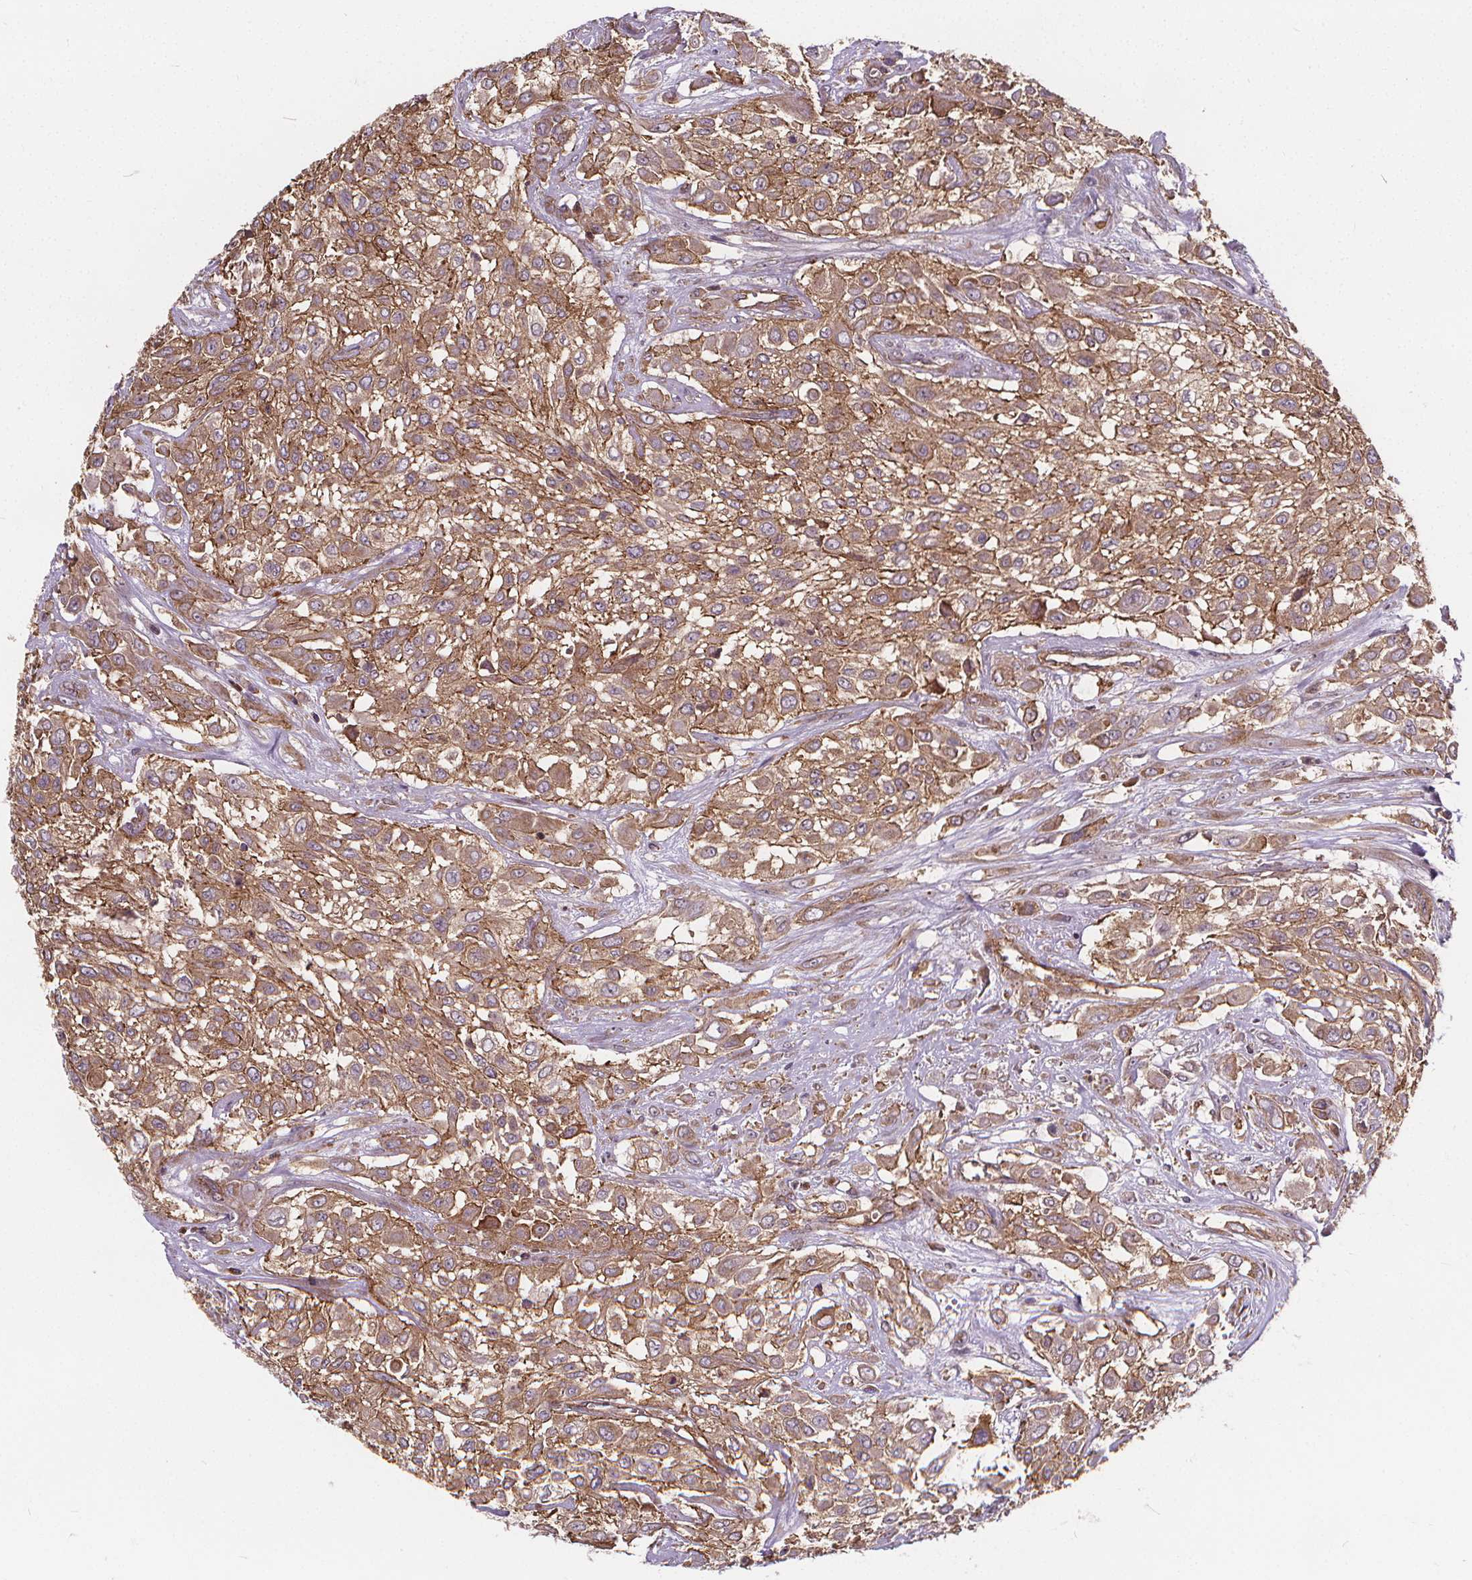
{"staining": {"intensity": "moderate", "quantity": ">75%", "location": "cytoplasmic/membranous"}, "tissue": "urothelial cancer", "cell_type": "Tumor cells", "image_type": "cancer", "snomed": [{"axis": "morphology", "description": "Urothelial carcinoma, High grade"}, {"axis": "topography", "description": "Urinary bladder"}], "caption": "Brown immunohistochemical staining in human urothelial cancer displays moderate cytoplasmic/membranous expression in approximately >75% of tumor cells. (brown staining indicates protein expression, while blue staining denotes nuclei).", "gene": "CLINT1", "patient": {"sex": "male", "age": 57}}